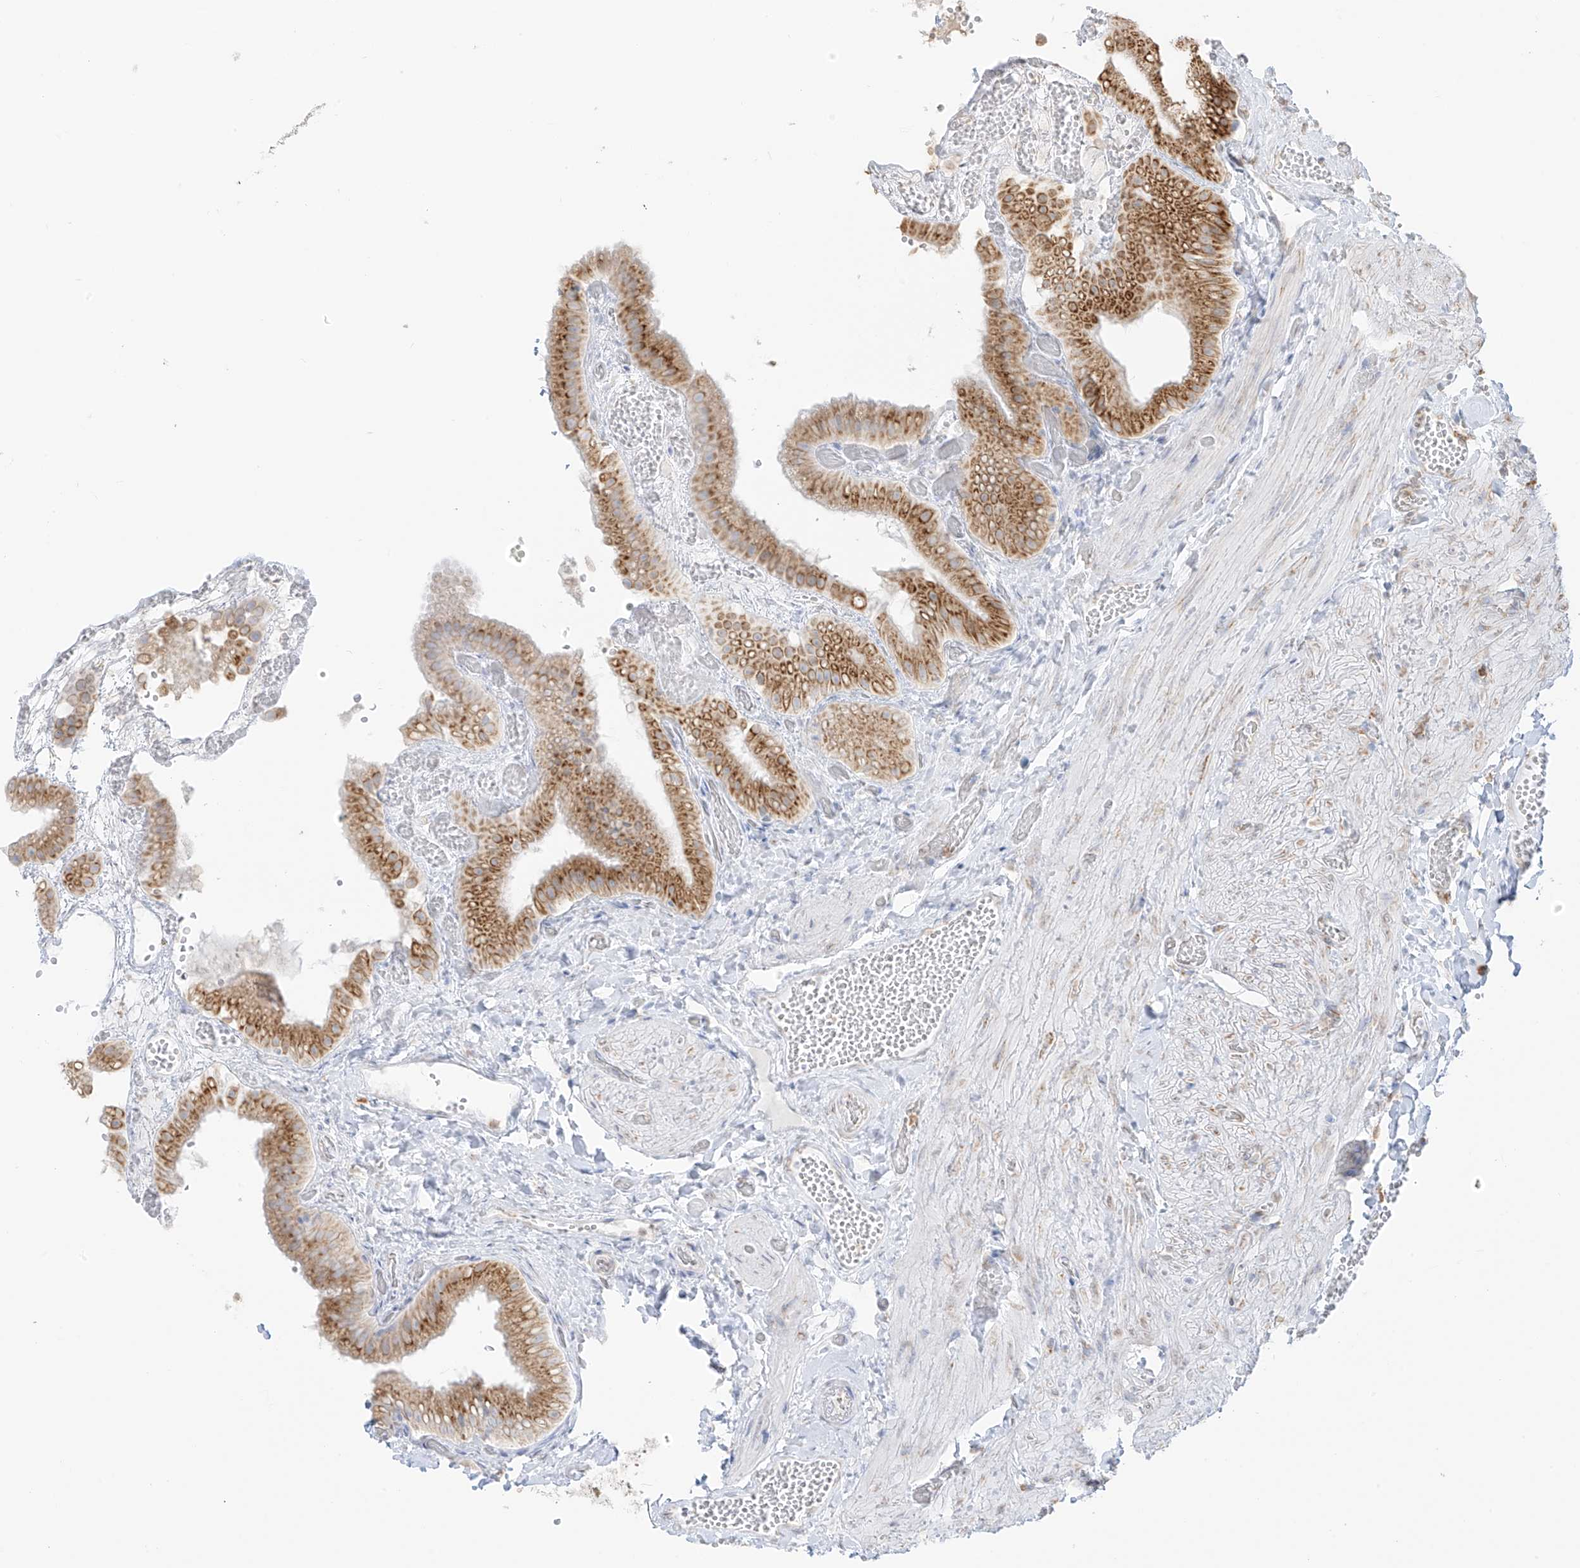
{"staining": {"intensity": "moderate", "quantity": ">75%", "location": "cytoplasmic/membranous"}, "tissue": "gallbladder", "cell_type": "Glandular cells", "image_type": "normal", "snomed": [{"axis": "morphology", "description": "Normal tissue, NOS"}, {"axis": "topography", "description": "Gallbladder"}], "caption": "DAB (3,3'-diaminobenzidine) immunohistochemical staining of benign gallbladder reveals moderate cytoplasmic/membranous protein positivity in about >75% of glandular cells. The staining is performed using DAB brown chromogen to label protein expression. The nuclei are counter-stained blue using hematoxylin.", "gene": "LRRC59", "patient": {"sex": "female", "age": 64}}